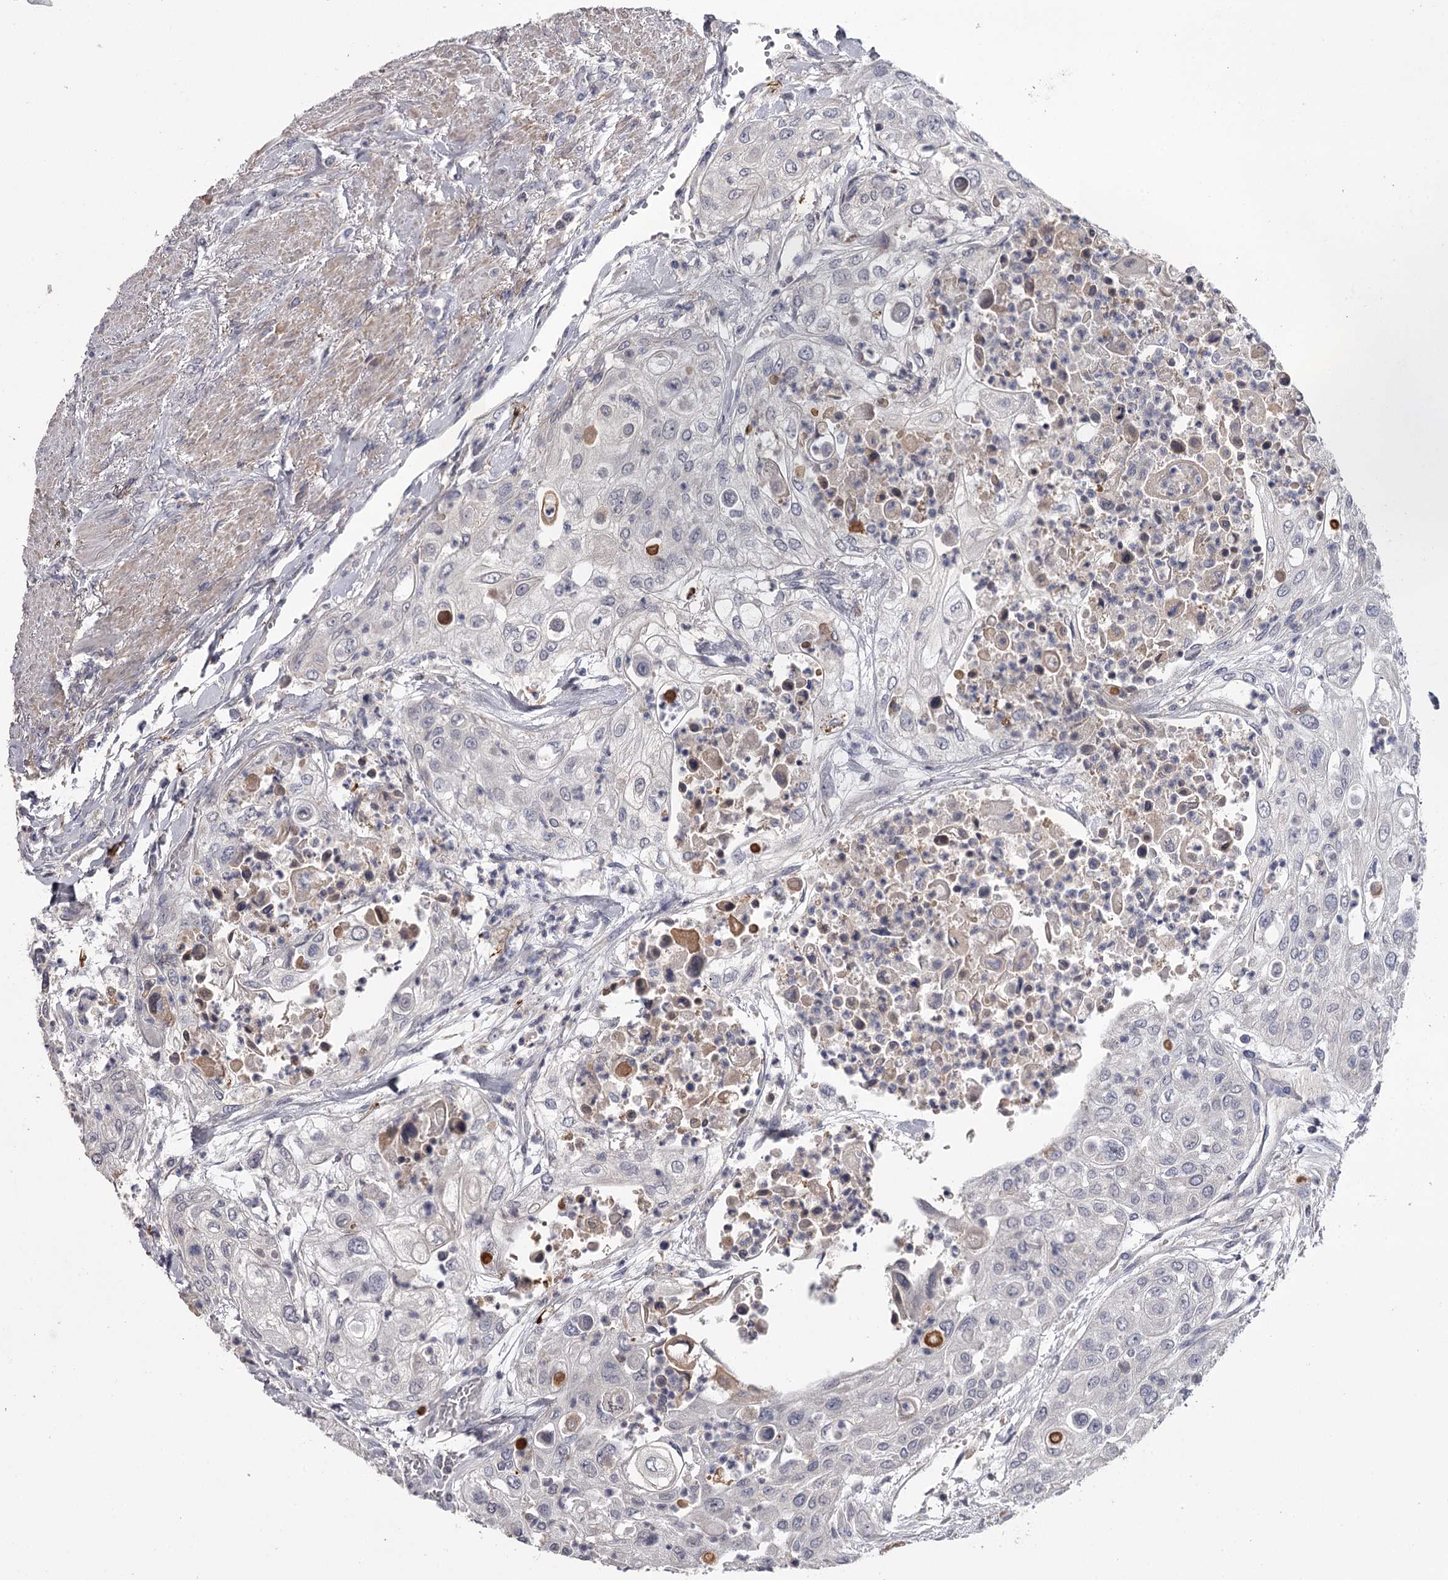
{"staining": {"intensity": "negative", "quantity": "none", "location": "none"}, "tissue": "urothelial cancer", "cell_type": "Tumor cells", "image_type": "cancer", "snomed": [{"axis": "morphology", "description": "Urothelial carcinoma, High grade"}, {"axis": "topography", "description": "Urinary bladder"}], "caption": "Immunohistochemistry histopathology image of human urothelial cancer stained for a protein (brown), which demonstrates no expression in tumor cells.", "gene": "FDXACB1", "patient": {"sex": "female", "age": 79}}